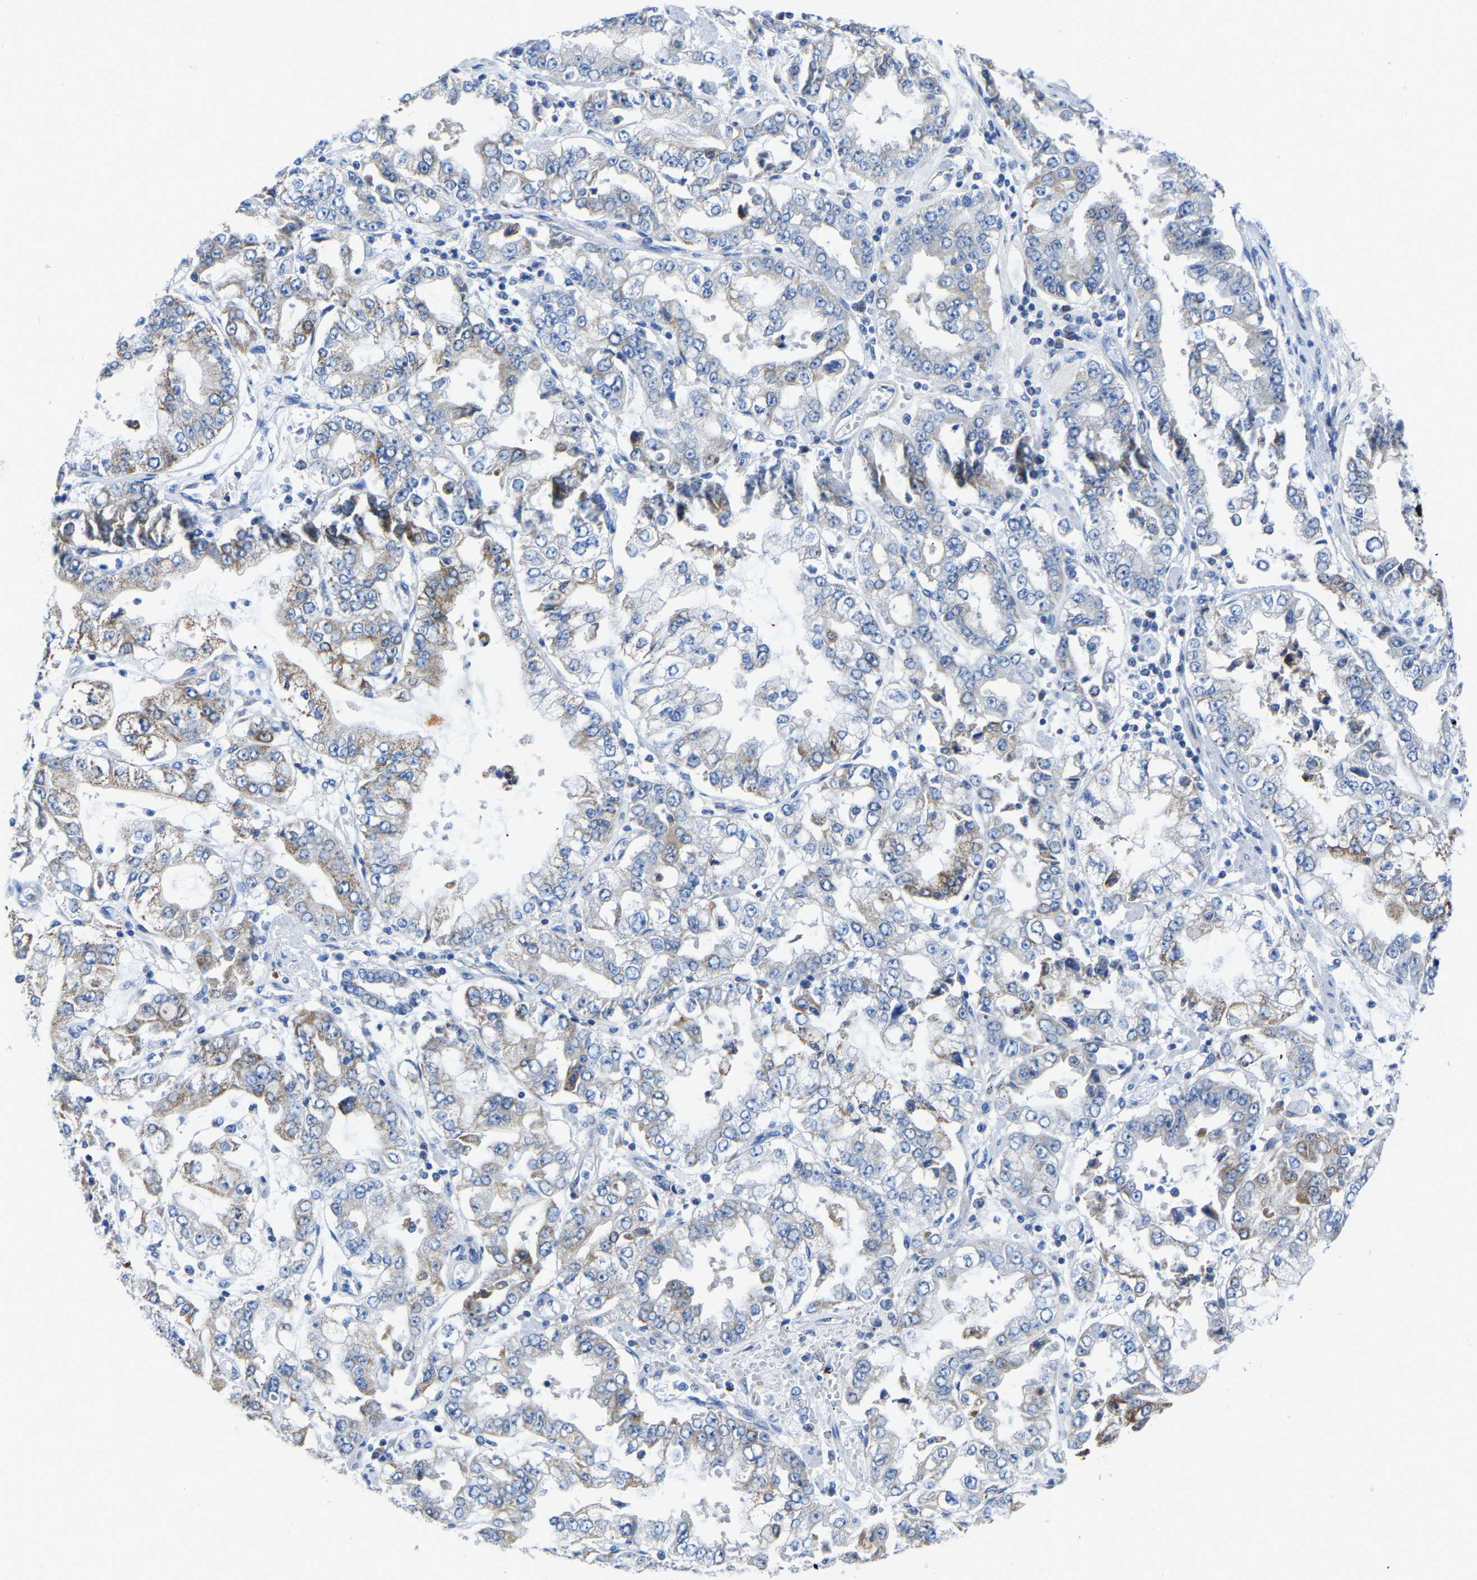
{"staining": {"intensity": "weak", "quantity": "25%-75%", "location": "cytoplasmic/membranous"}, "tissue": "stomach cancer", "cell_type": "Tumor cells", "image_type": "cancer", "snomed": [{"axis": "morphology", "description": "Adenocarcinoma, NOS"}, {"axis": "topography", "description": "Stomach"}], "caption": "A high-resolution image shows IHC staining of adenocarcinoma (stomach), which displays weak cytoplasmic/membranous staining in about 25%-75% of tumor cells. (DAB = brown stain, brightfield microscopy at high magnification).", "gene": "ETFA", "patient": {"sex": "male", "age": 76}}